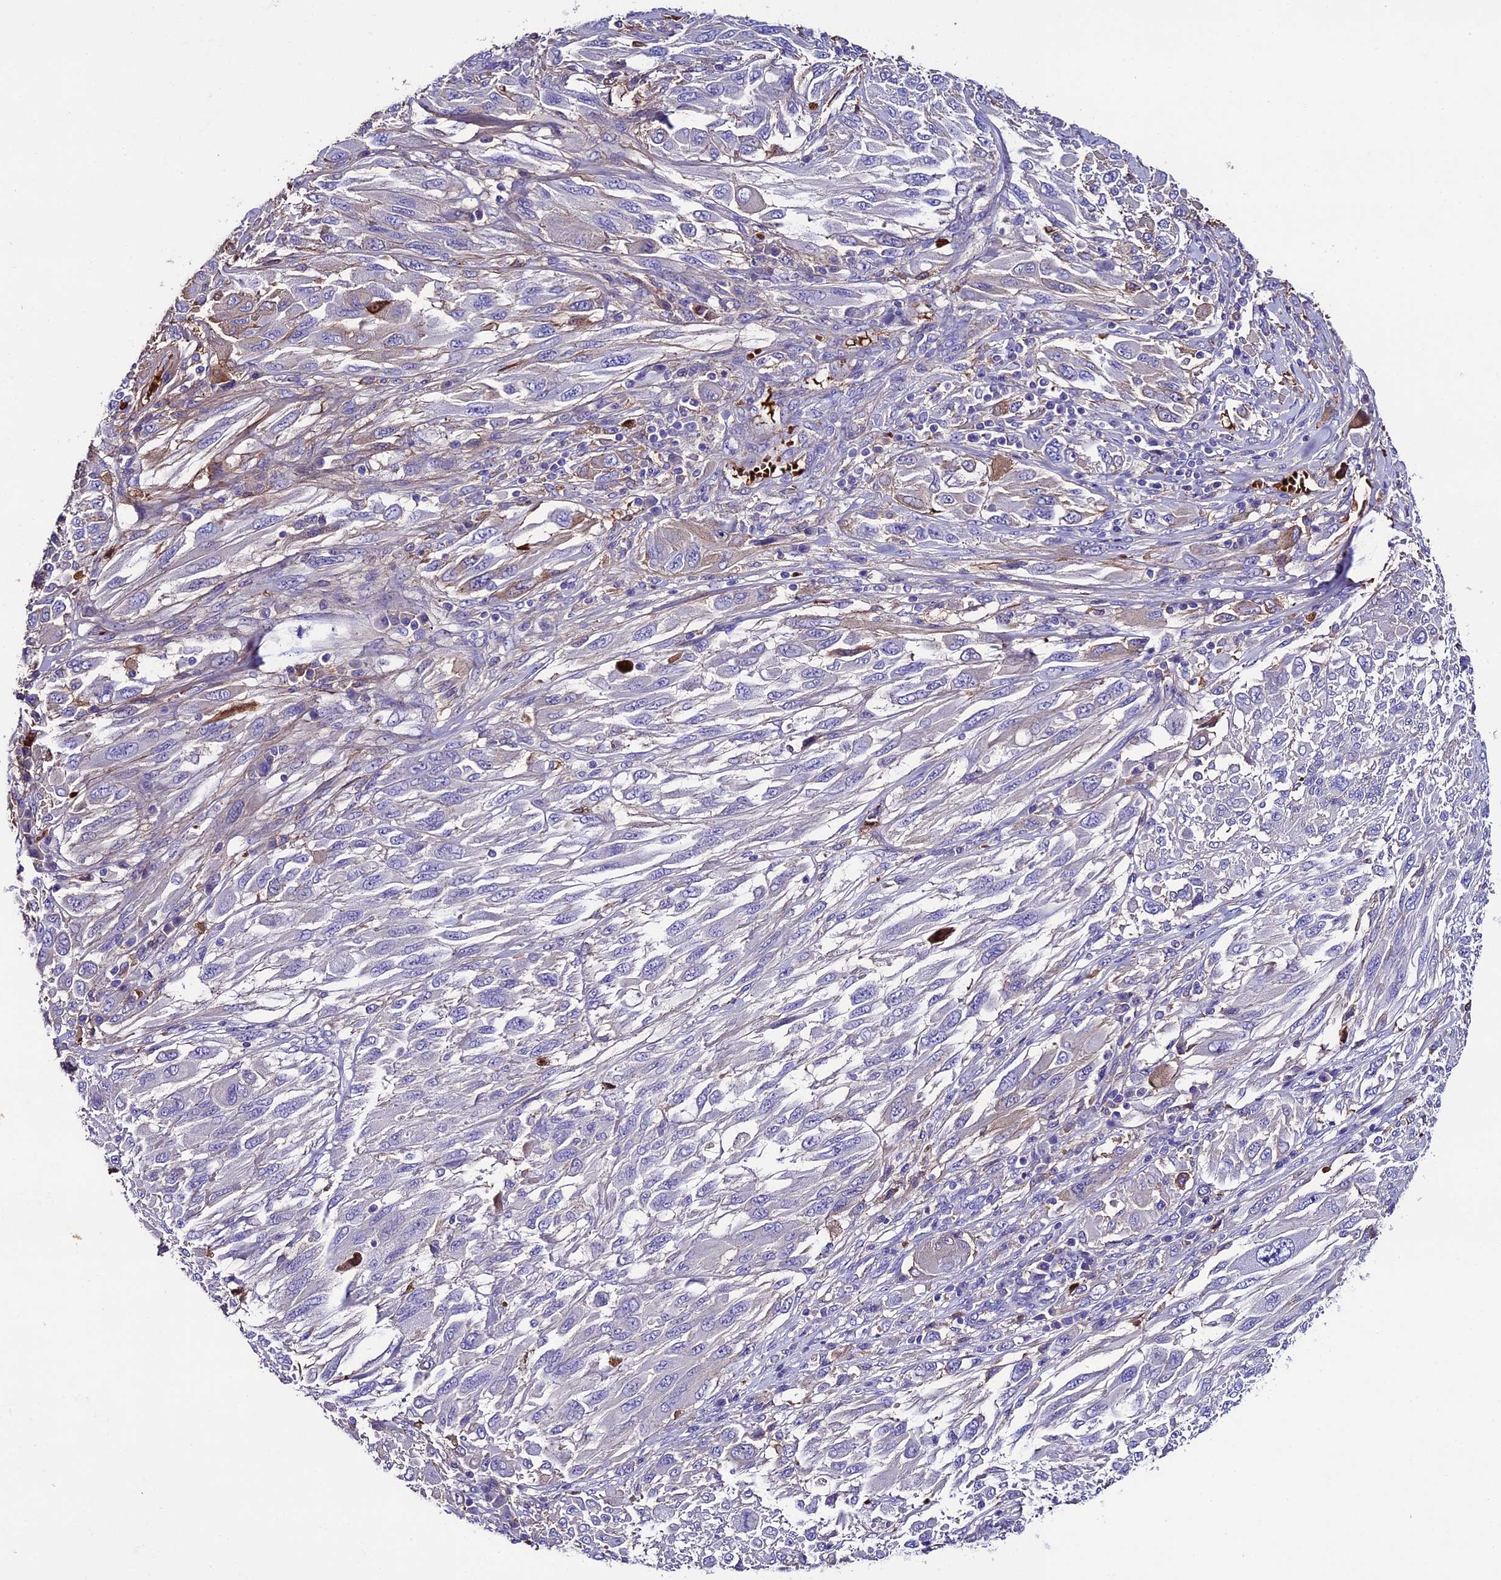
{"staining": {"intensity": "weak", "quantity": "<25%", "location": "cytoplasmic/membranous"}, "tissue": "melanoma", "cell_type": "Tumor cells", "image_type": "cancer", "snomed": [{"axis": "morphology", "description": "Malignant melanoma, NOS"}, {"axis": "topography", "description": "Skin"}], "caption": "High magnification brightfield microscopy of melanoma stained with DAB (3,3'-diaminobenzidine) (brown) and counterstained with hematoxylin (blue): tumor cells show no significant expression. The staining was performed using DAB to visualize the protein expression in brown, while the nuclei were stained in blue with hematoxylin (Magnification: 20x).", "gene": "TCP11L2", "patient": {"sex": "female", "age": 91}}